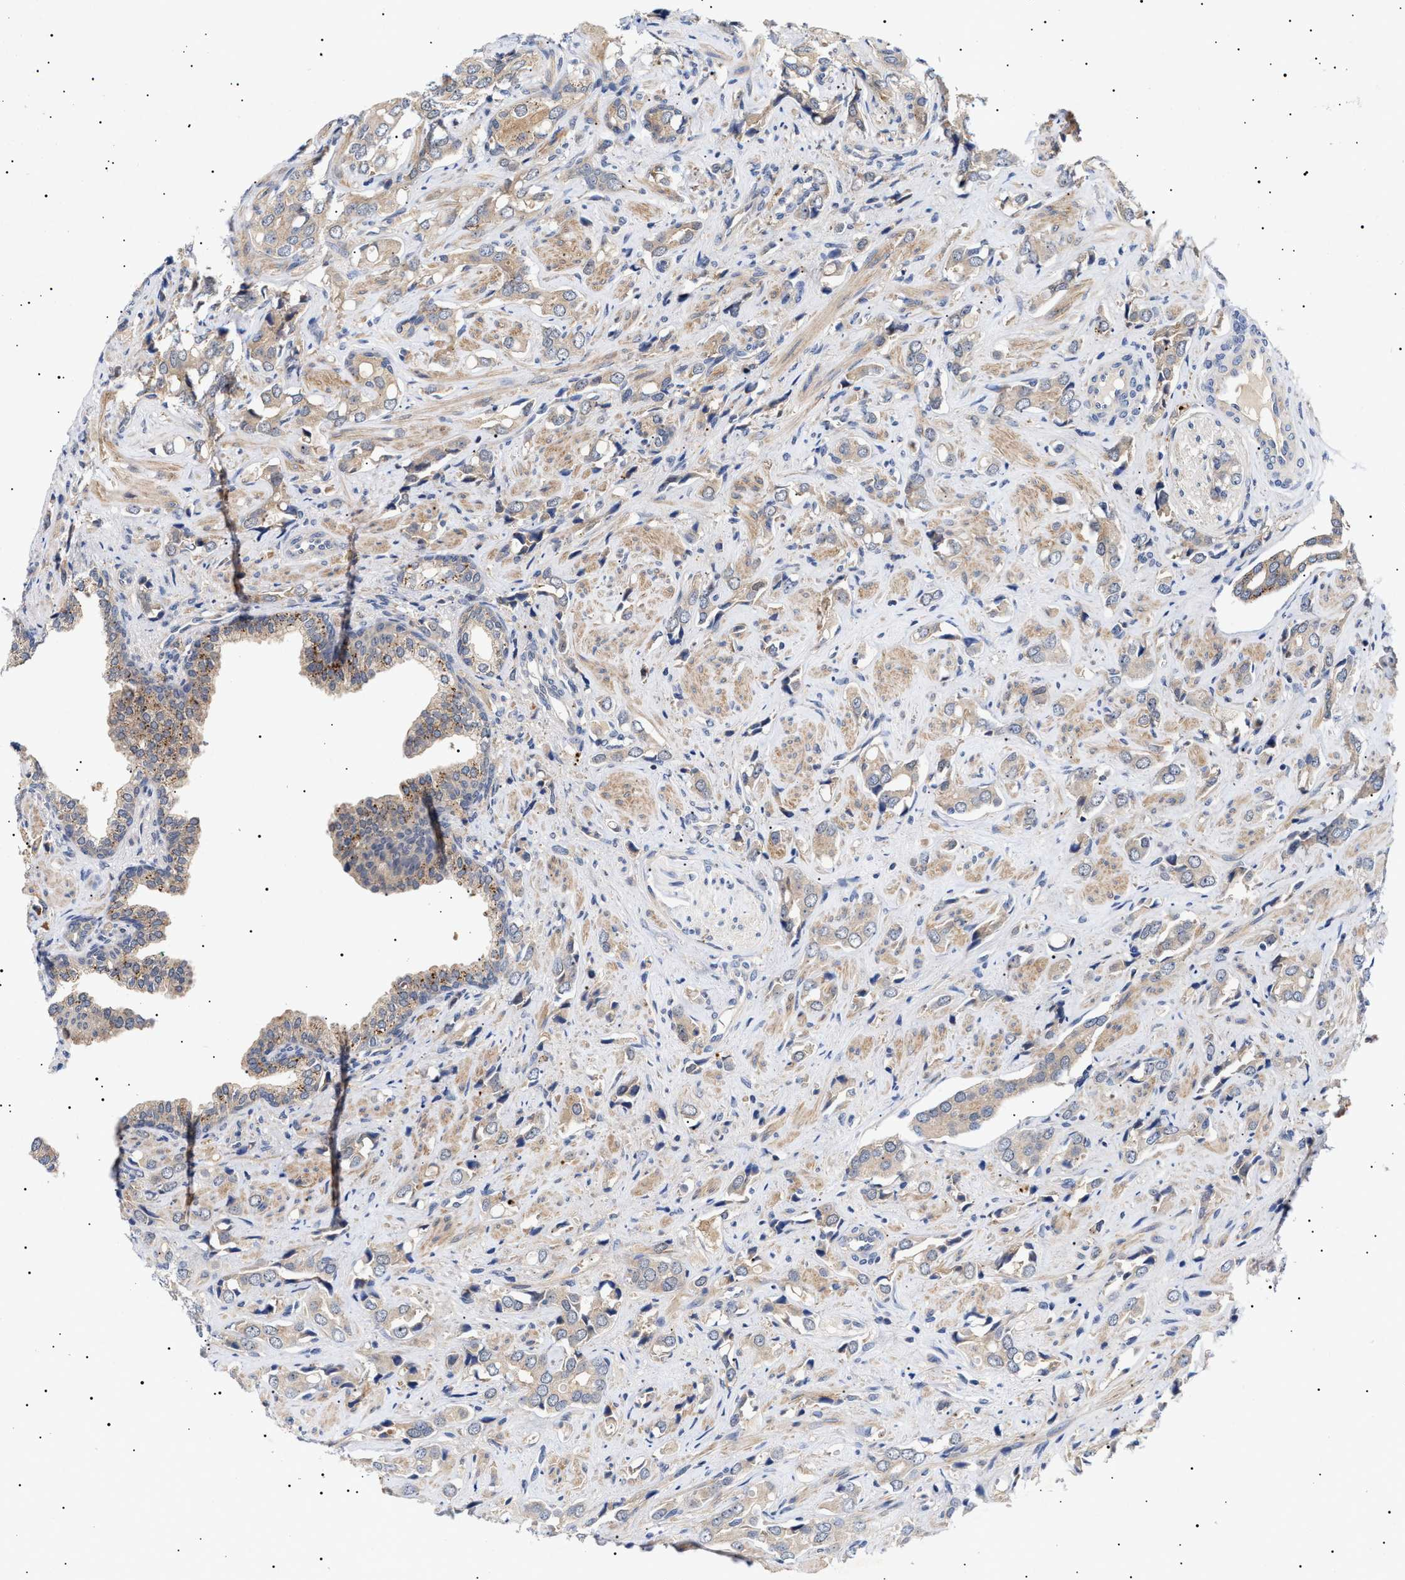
{"staining": {"intensity": "weak", "quantity": "25%-75%", "location": "cytoplasmic/membranous"}, "tissue": "prostate cancer", "cell_type": "Tumor cells", "image_type": "cancer", "snomed": [{"axis": "morphology", "description": "Adenocarcinoma, High grade"}, {"axis": "topography", "description": "Prostate"}], "caption": "Tumor cells display weak cytoplasmic/membranous expression in about 25%-75% of cells in prostate cancer (adenocarcinoma (high-grade)).", "gene": "NPLOC4", "patient": {"sex": "male", "age": 52}}